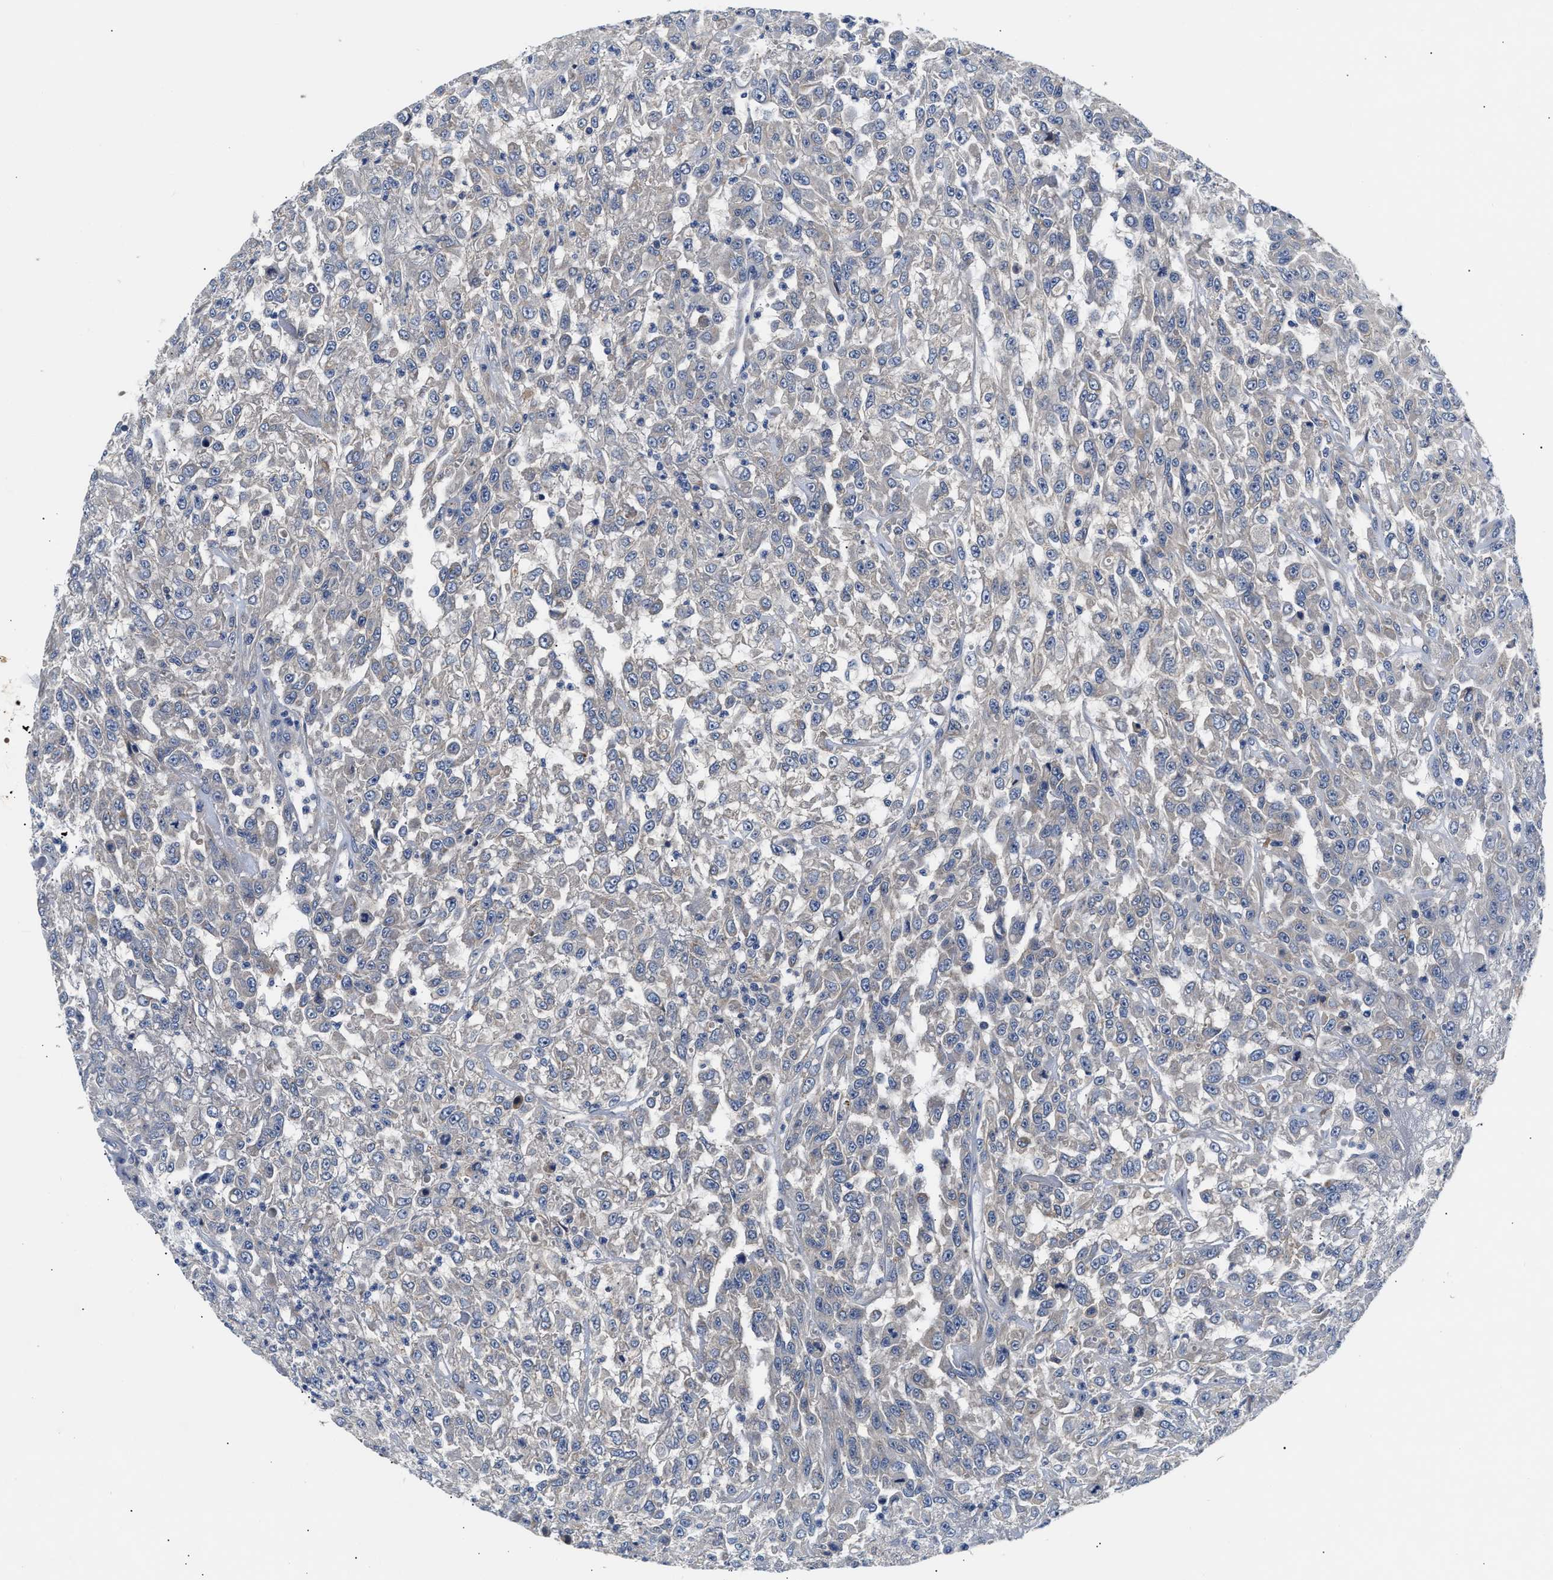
{"staining": {"intensity": "negative", "quantity": "none", "location": "none"}, "tissue": "urothelial cancer", "cell_type": "Tumor cells", "image_type": "cancer", "snomed": [{"axis": "morphology", "description": "Urothelial carcinoma, High grade"}, {"axis": "topography", "description": "Urinary bladder"}], "caption": "Urothelial carcinoma (high-grade) was stained to show a protein in brown. There is no significant expression in tumor cells.", "gene": "CCDC146", "patient": {"sex": "male", "age": 46}}